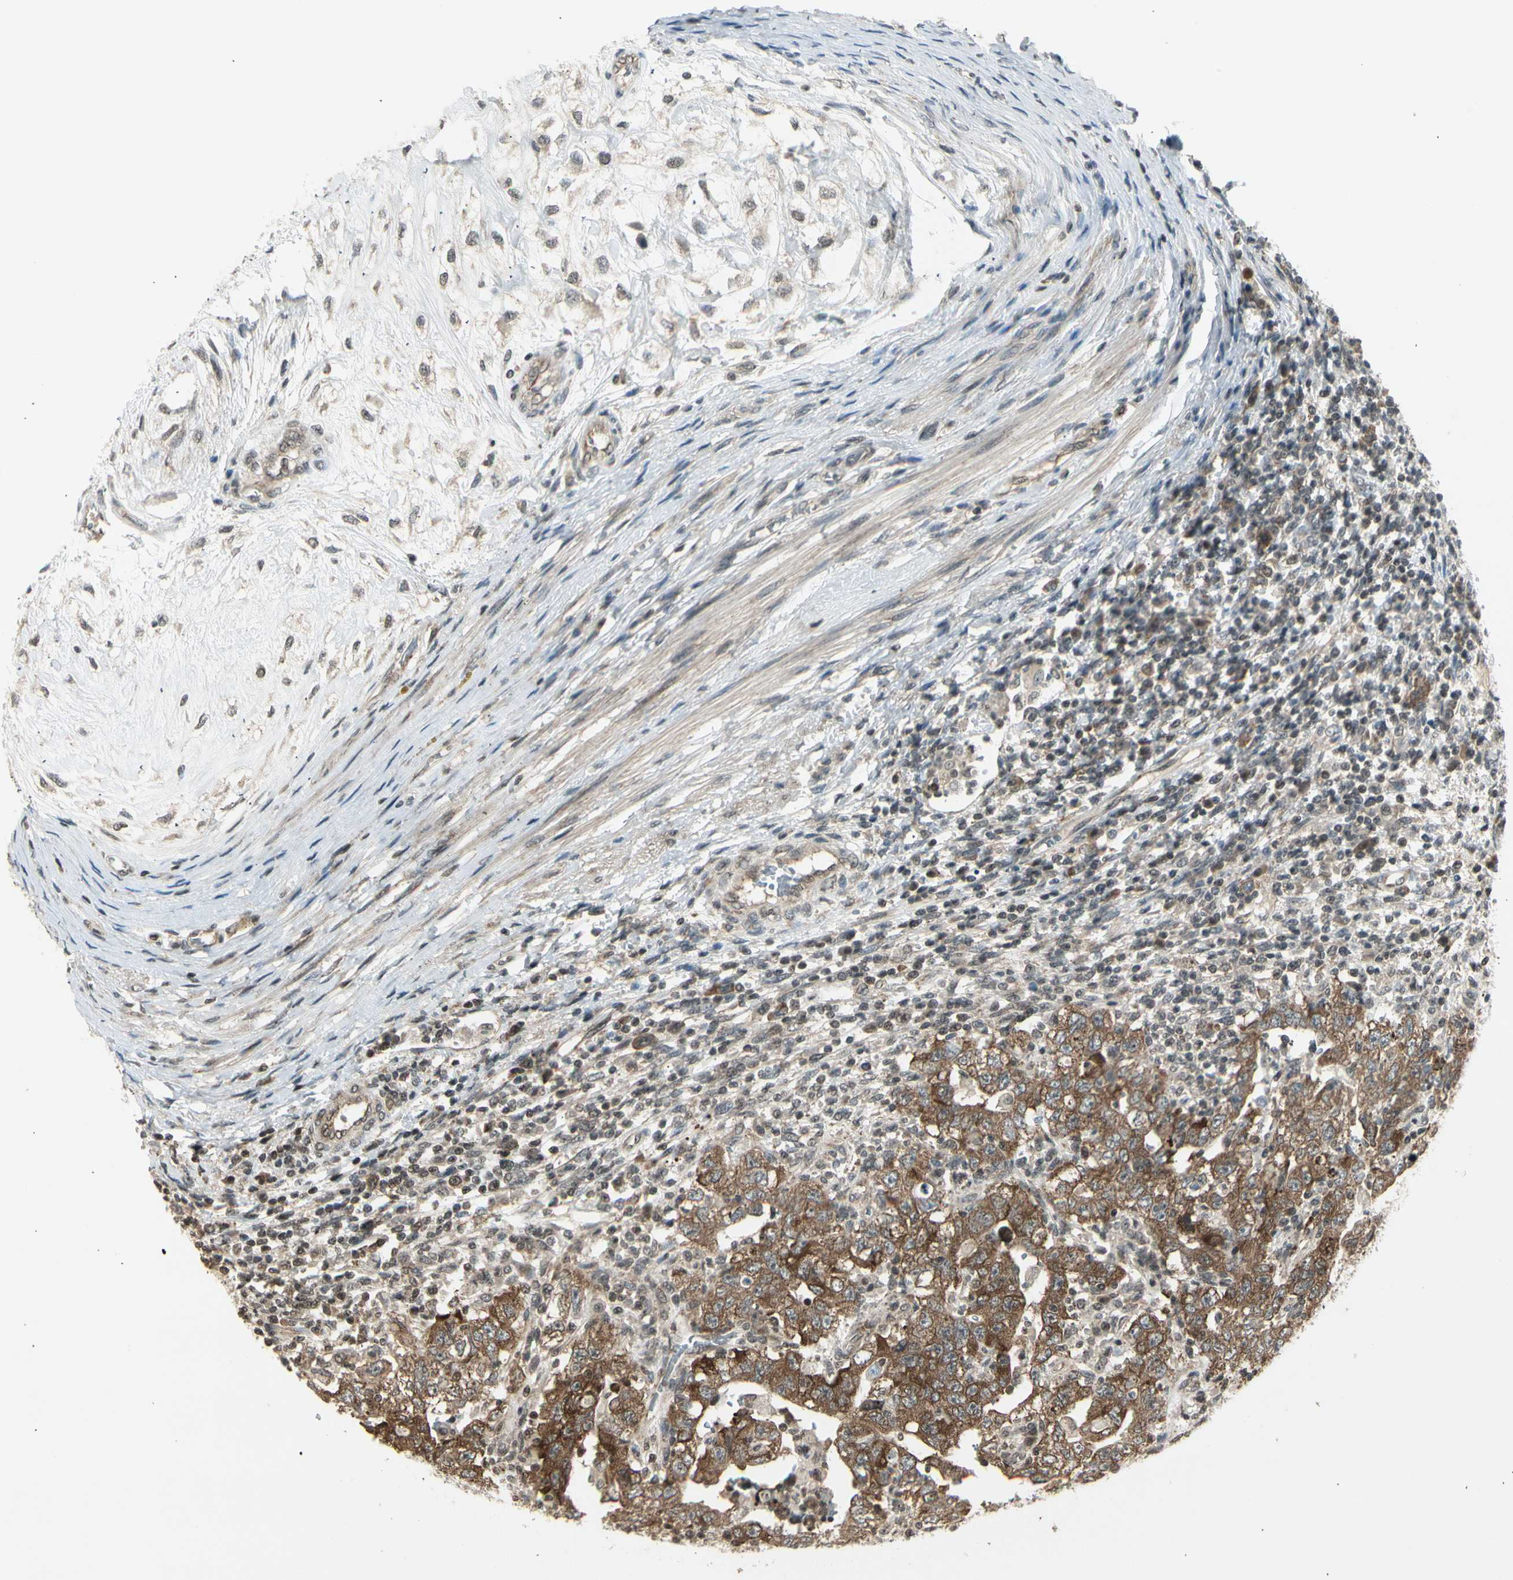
{"staining": {"intensity": "moderate", "quantity": "25%-75%", "location": "cytoplasmic/membranous"}, "tissue": "testis cancer", "cell_type": "Tumor cells", "image_type": "cancer", "snomed": [{"axis": "morphology", "description": "Carcinoma, Embryonal, NOS"}, {"axis": "topography", "description": "Testis"}], "caption": "Immunohistochemistry (IHC) staining of testis cancer (embryonal carcinoma), which exhibits medium levels of moderate cytoplasmic/membranous expression in about 25%-75% of tumor cells indicating moderate cytoplasmic/membranous protein positivity. The staining was performed using DAB (brown) for protein detection and nuclei were counterstained in hematoxylin (blue).", "gene": "SMN2", "patient": {"sex": "male", "age": 26}}